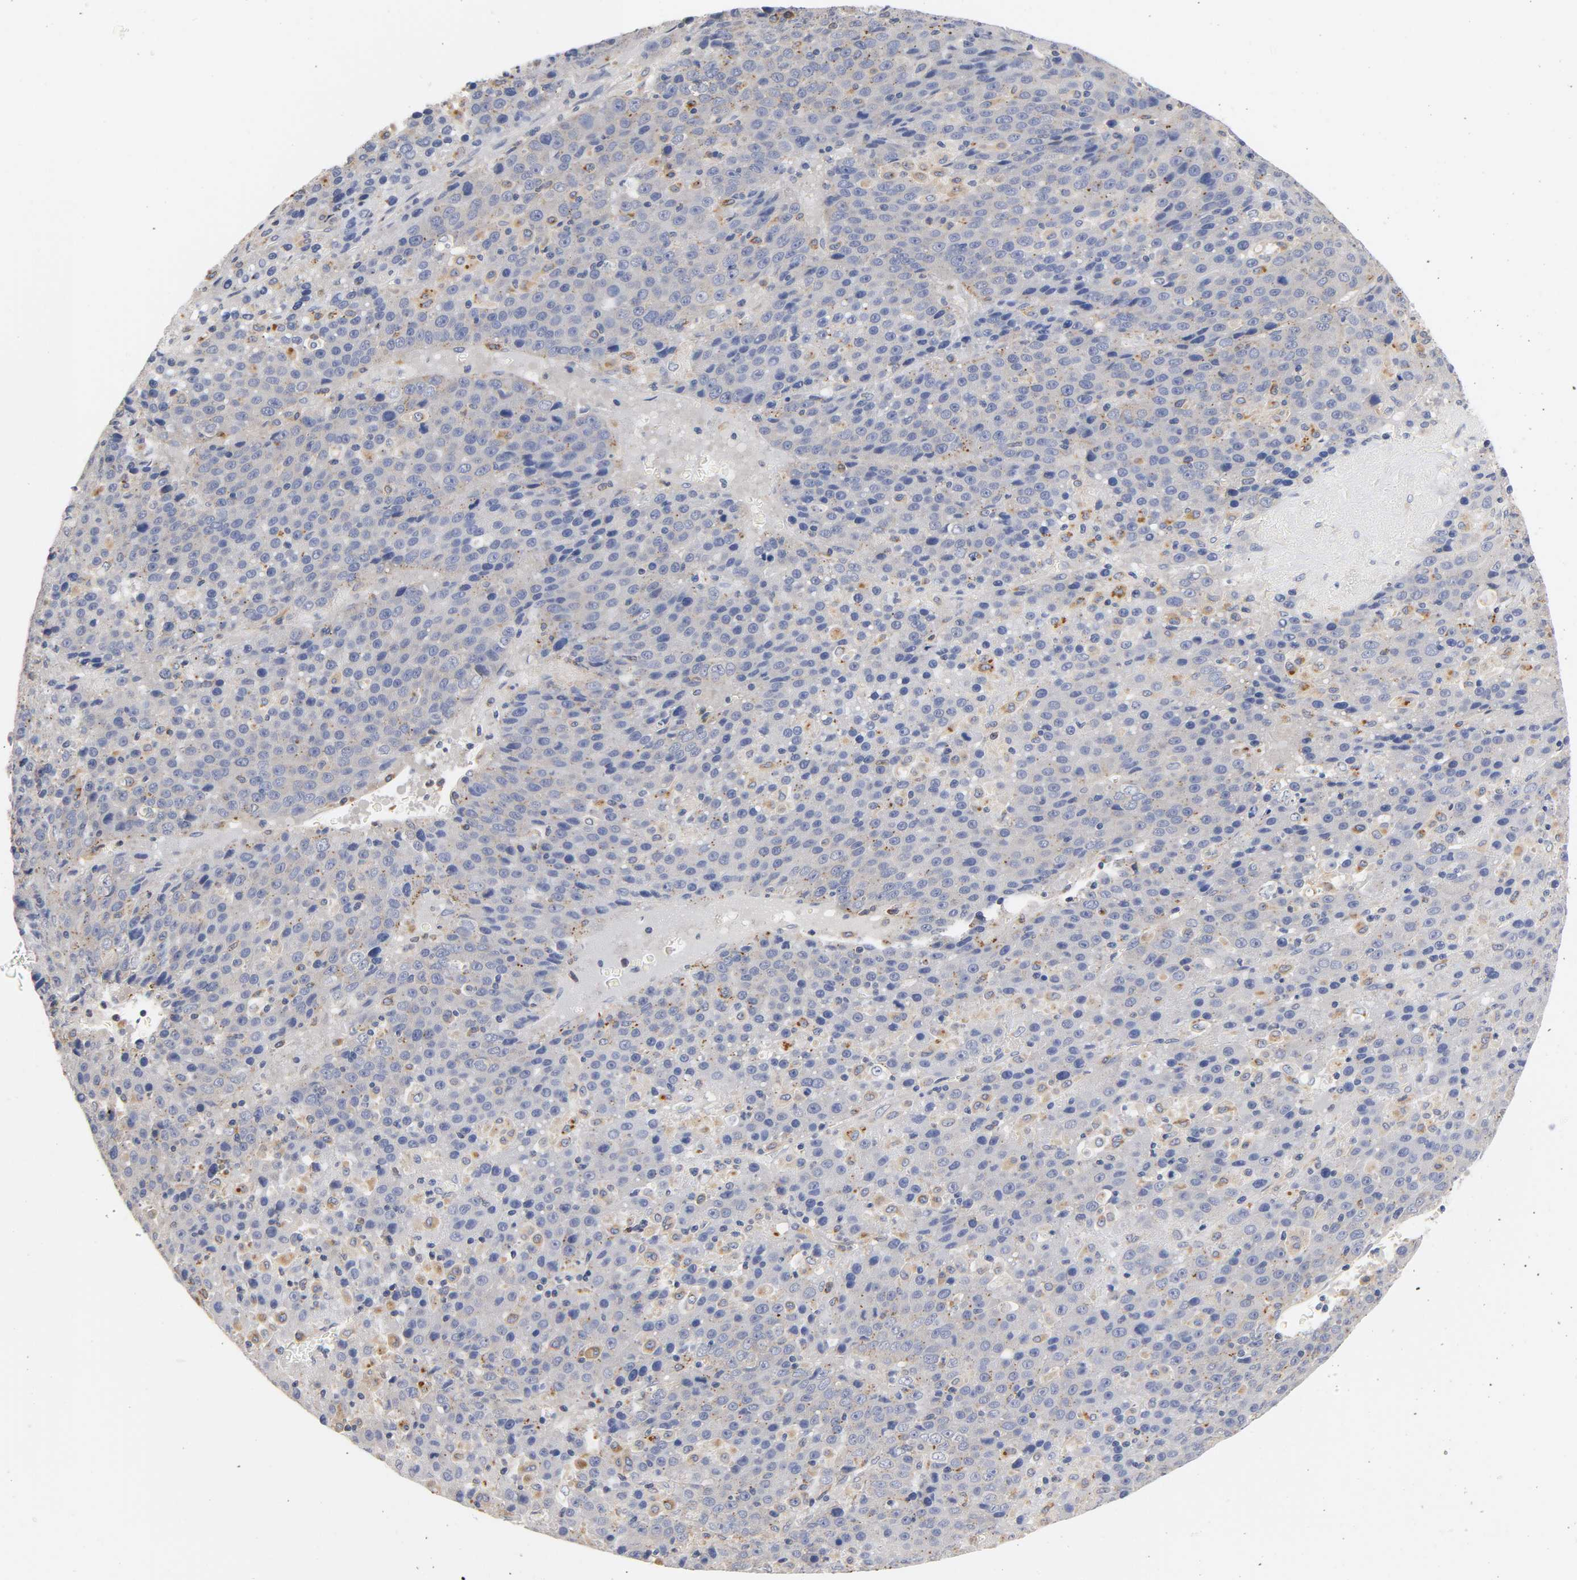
{"staining": {"intensity": "weak", "quantity": "<25%", "location": "cytoplasmic/membranous"}, "tissue": "liver cancer", "cell_type": "Tumor cells", "image_type": "cancer", "snomed": [{"axis": "morphology", "description": "Carcinoma, Hepatocellular, NOS"}, {"axis": "topography", "description": "Liver"}], "caption": "Liver cancer (hepatocellular carcinoma) was stained to show a protein in brown. There is no significant positivity in tumor cells.", "gene": "SEMA5A", "patient": {"sex": "female", "age": 53}}